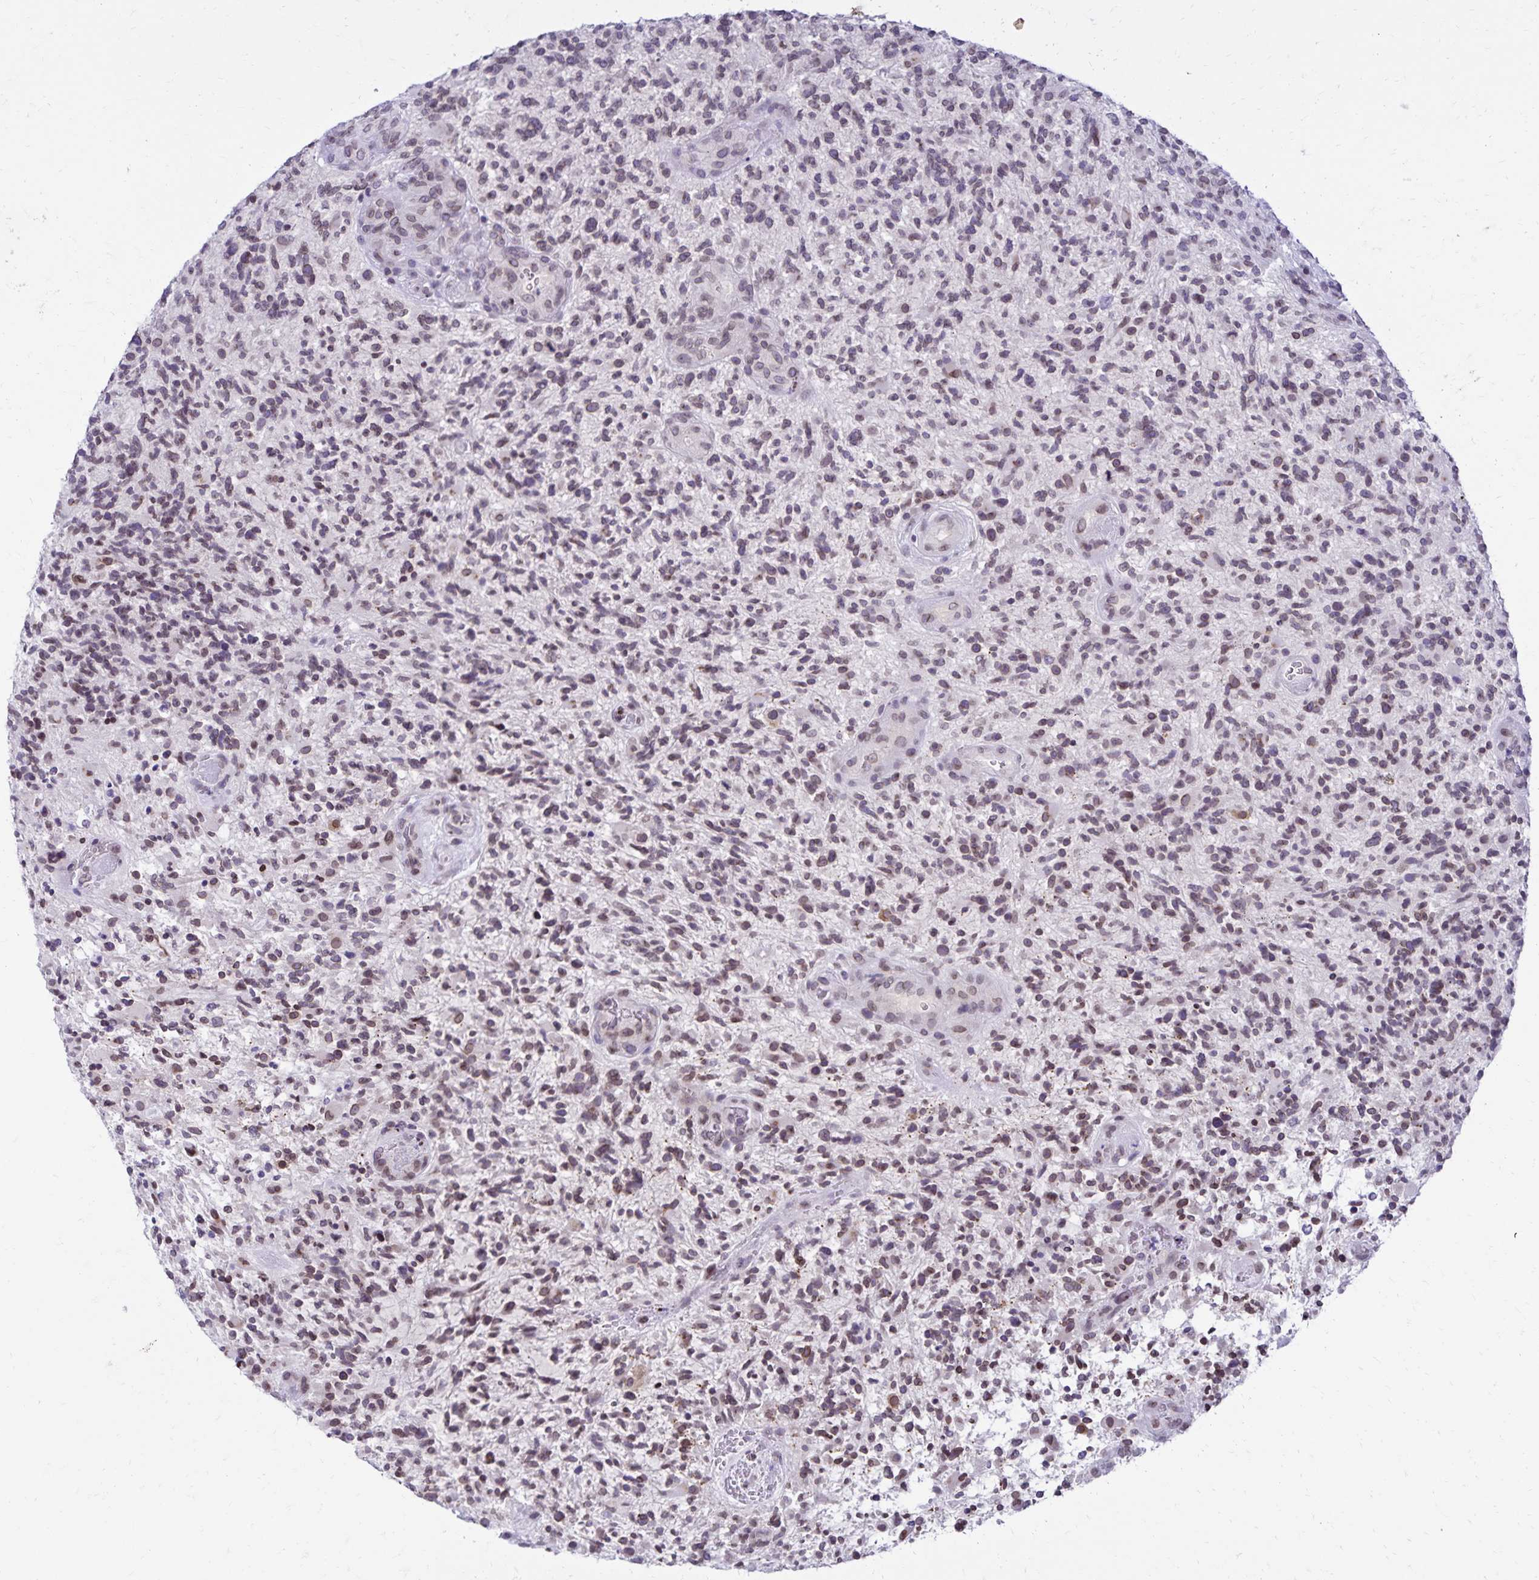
{"staining": {"intensity": "weak", "quantity": "25%-75%", "location": "nuclear"}, "tissue": "glioma", "cell_type": "Tumor cells", "image_type": "cancer", "snomed": [{"axis": "morphology", "description": "Glioma, malignant, High grade"}, {"axis": "topography", "description": "Brain"}], "caption": "Human glioma stained with a brown dye displays weak nuclear positive positivity in approximately 25%-75% of tumor cells.", "gene": "FAM166C", "patient": {"sex": "female", "age": 71}}